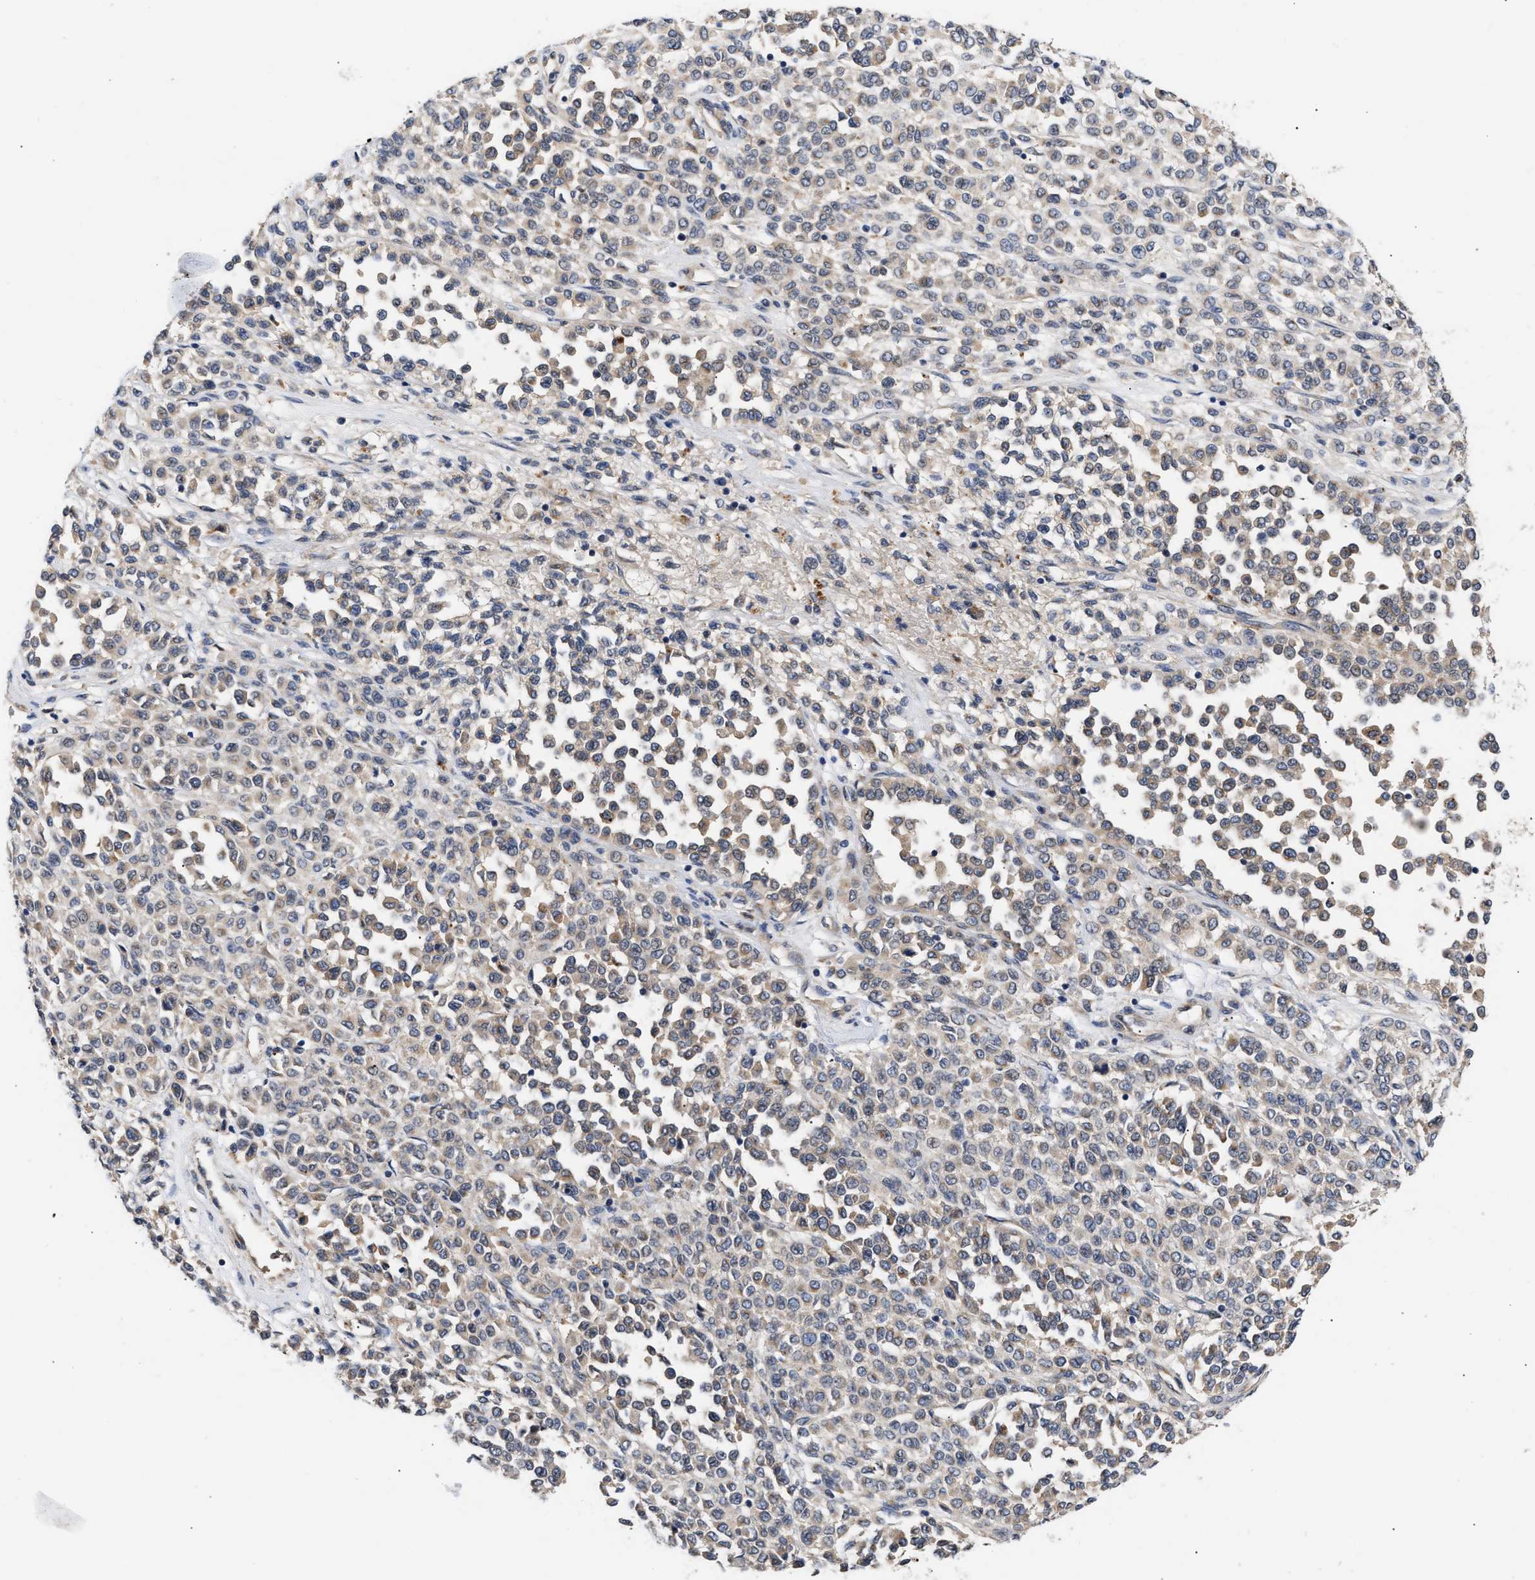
{"staining": {"intensity": "weak", "quantity": "25%-75%", "location": "cytoplasmic/membranous"}, "tissue": "melanoma", "cell_type": "Tumor cells", "image_type": "cancer", "snomed": [{"axis": "morphology", "description": "Malignant melanoma, Metastatic site"}, {"axis": "topography", "description": "Pancreas"}], "caption": "Human melanoma stained with a protein marker reveals weak staining in tumor cells.", "gene": "CCDC146", "patient": {"sex": "female", "age": 30}}